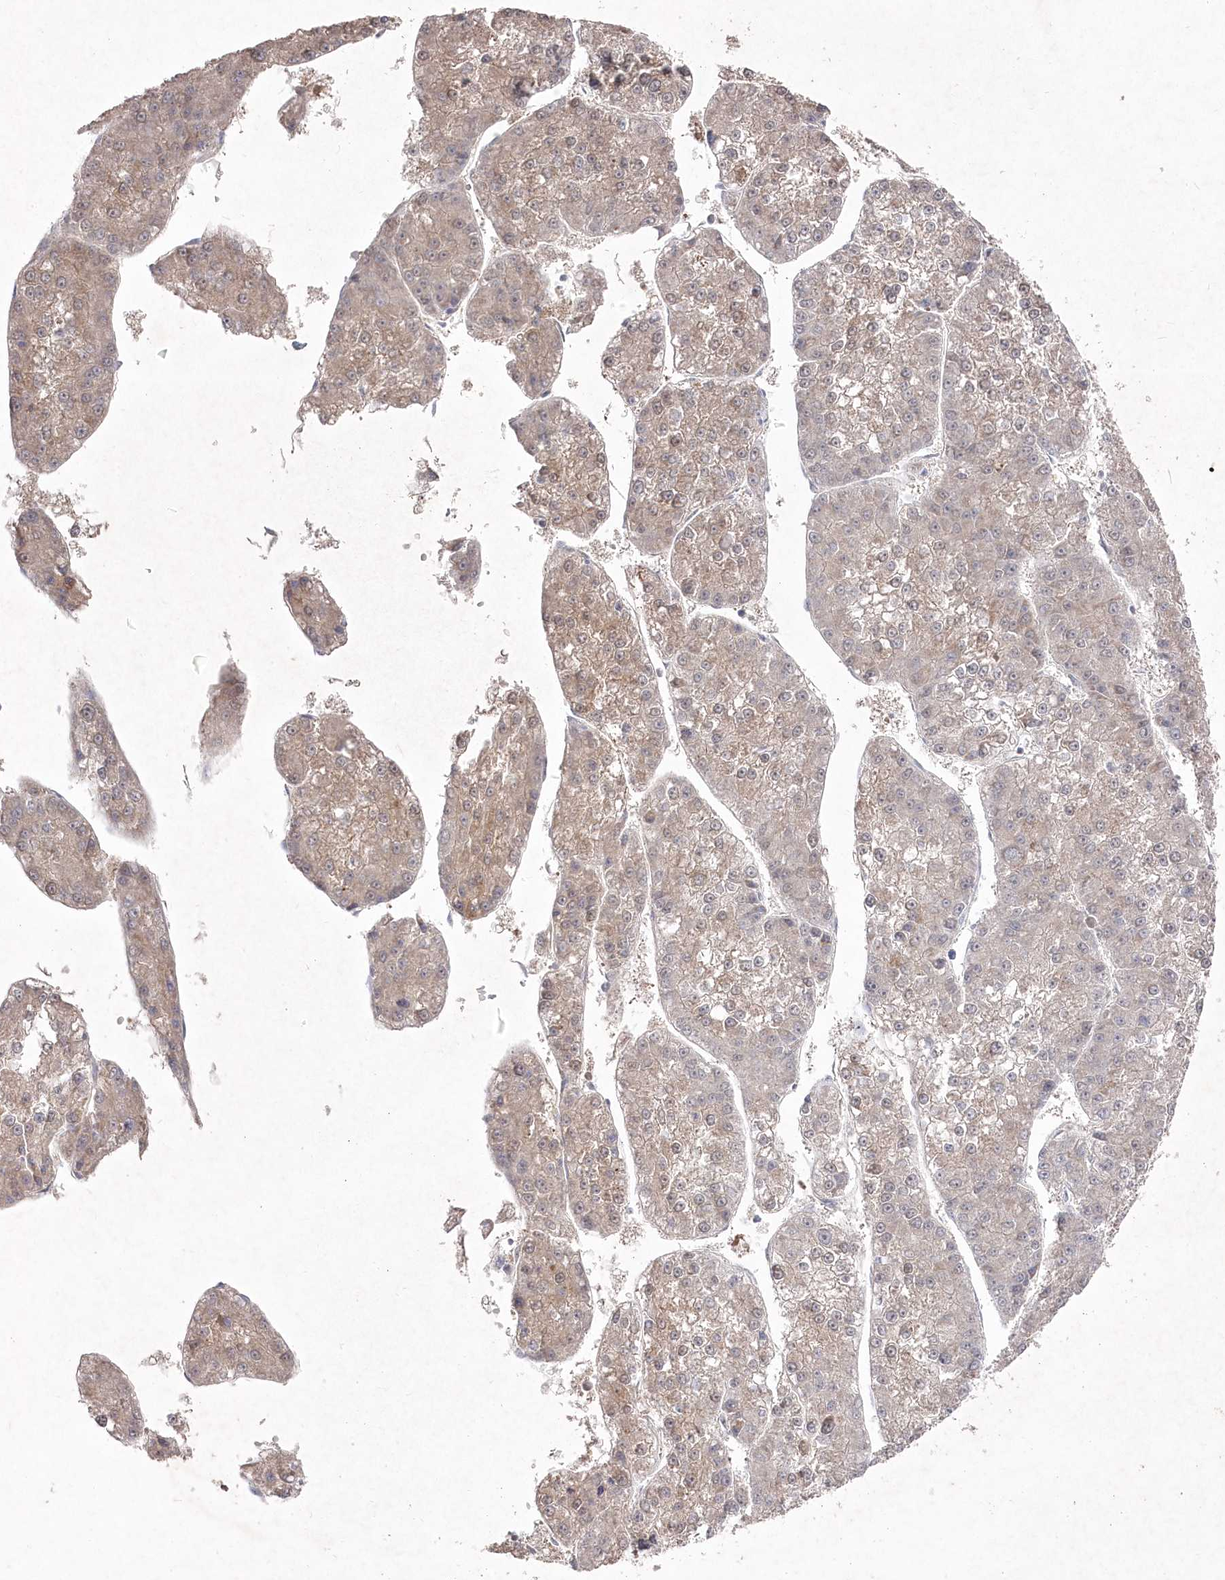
{"staining": {"intensity": "weak", "quantity": "25%-75%", "location": "cytoplasmic/membranous"}, "tissue": "liver cancer", "cell_type": "Tumor cells", "image_type": "cancer", "snomed": [{"axis": "morphology", "description": "Carcinoma, Hepatocellular, NOS"}, {"axis": "topography", "description": "Liver"}], "caption": "Protein positivity by immunohistochemistry displays weak cytoplasmic/membranous staining in approximately 25%-75% of tumor cells in hepatocellular carcinoma (liver).", "gene": "TGFBRAP1", "patient": {"sex": "female", "age": 73}}